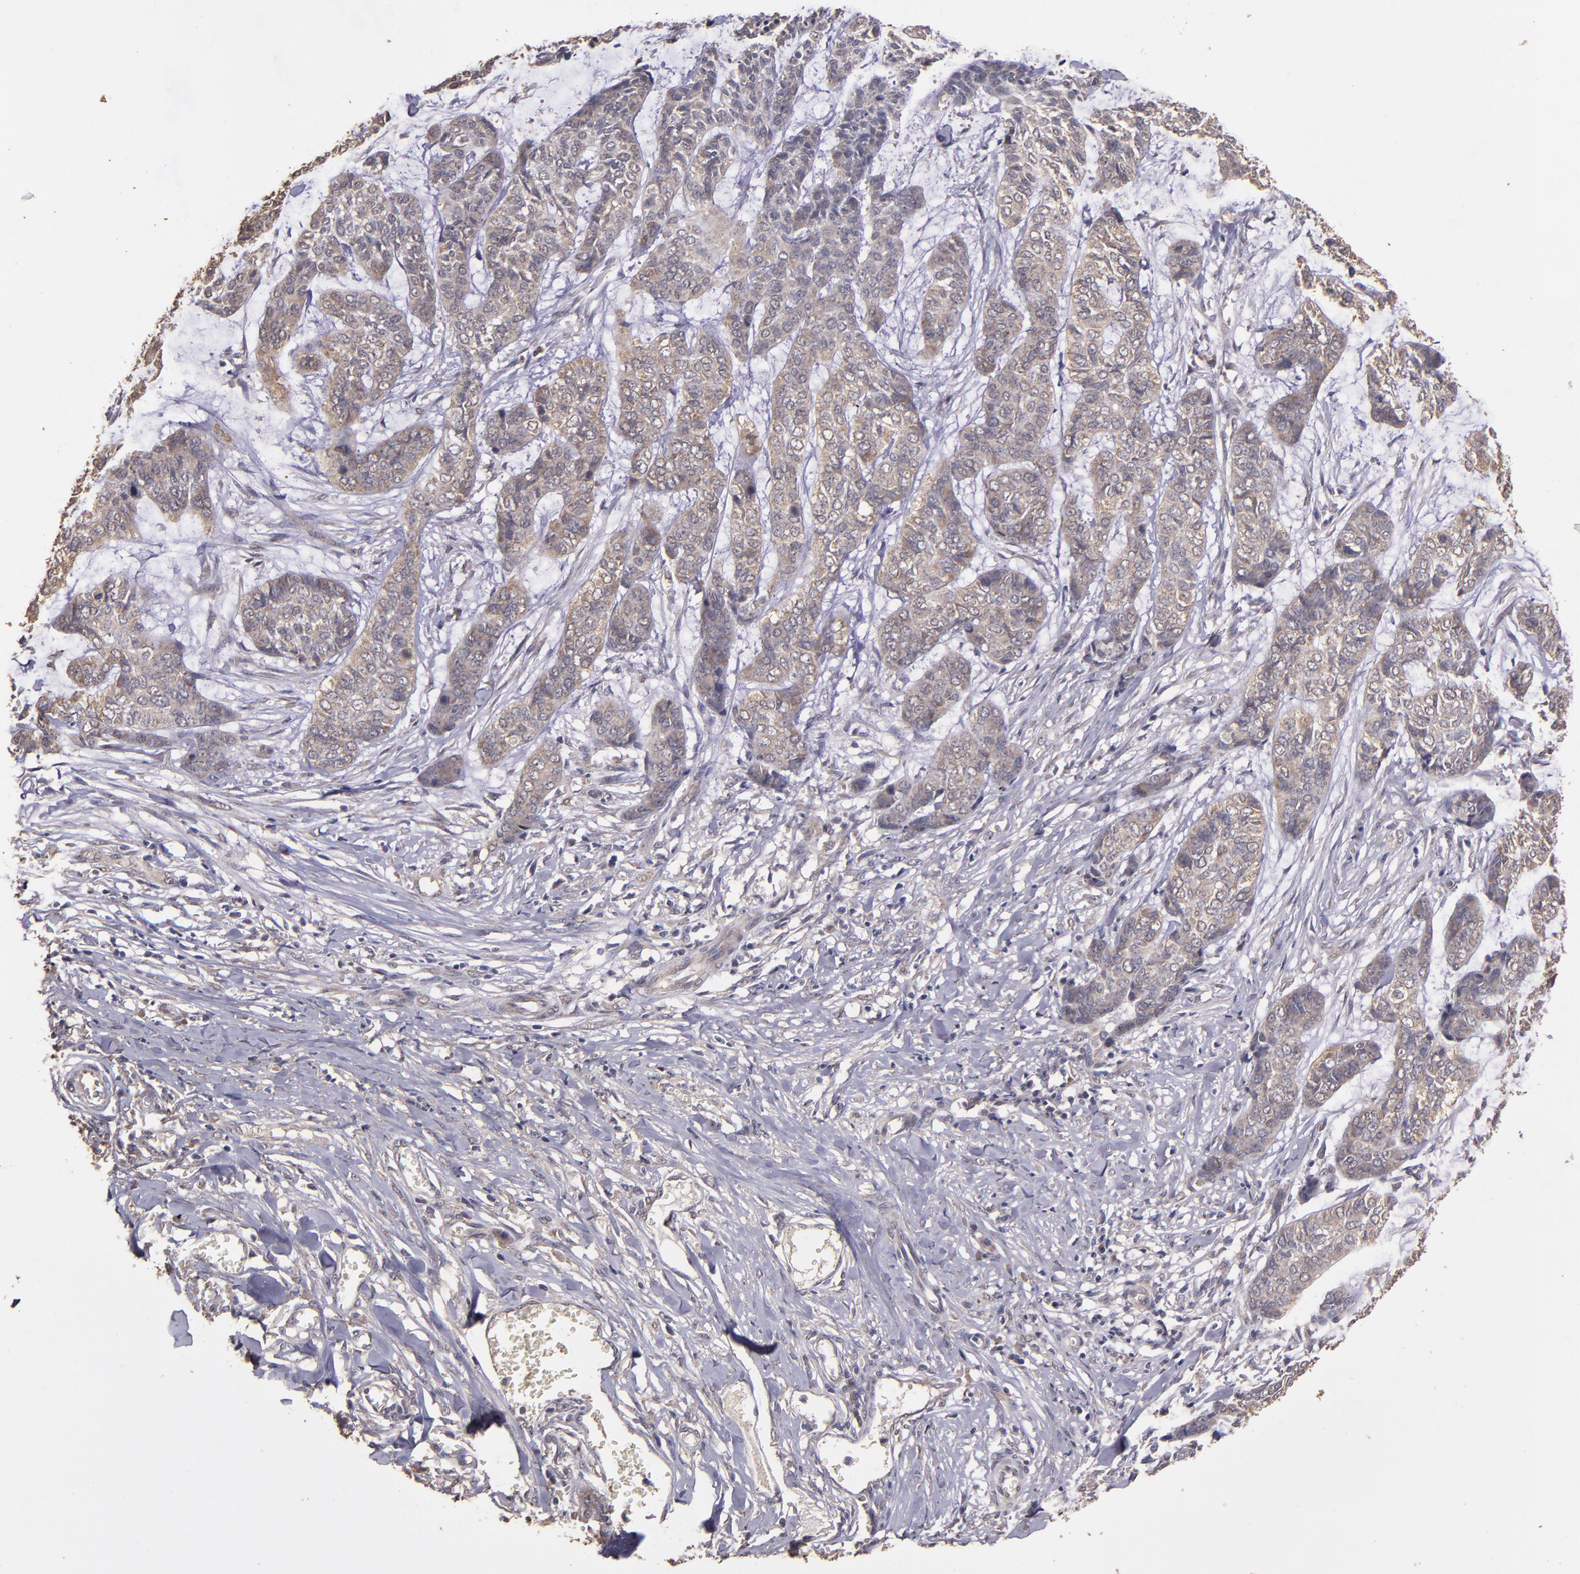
{"staining": {"intensity": "weak", "quantity": ">75%", "location": "cytoplasmic/membranous"}, "tissue": "skin cancer", "cell_type": "Tumor cells", "image_type": "cancer", "snomed": [{"axis": "morphology", "description": "Basal cell carcinoma"}, {"axis": "topography", "description": "Skin"}], "caption": "An image showing weak cytoplasmic/membranous positivity in approximately >75% of tumor cells in basal cell carcinoma (skin), as visualized by brown immunohistochemical staining.", "gene": "HECTD1", "patient": {"sex": "female", "age": 64}}